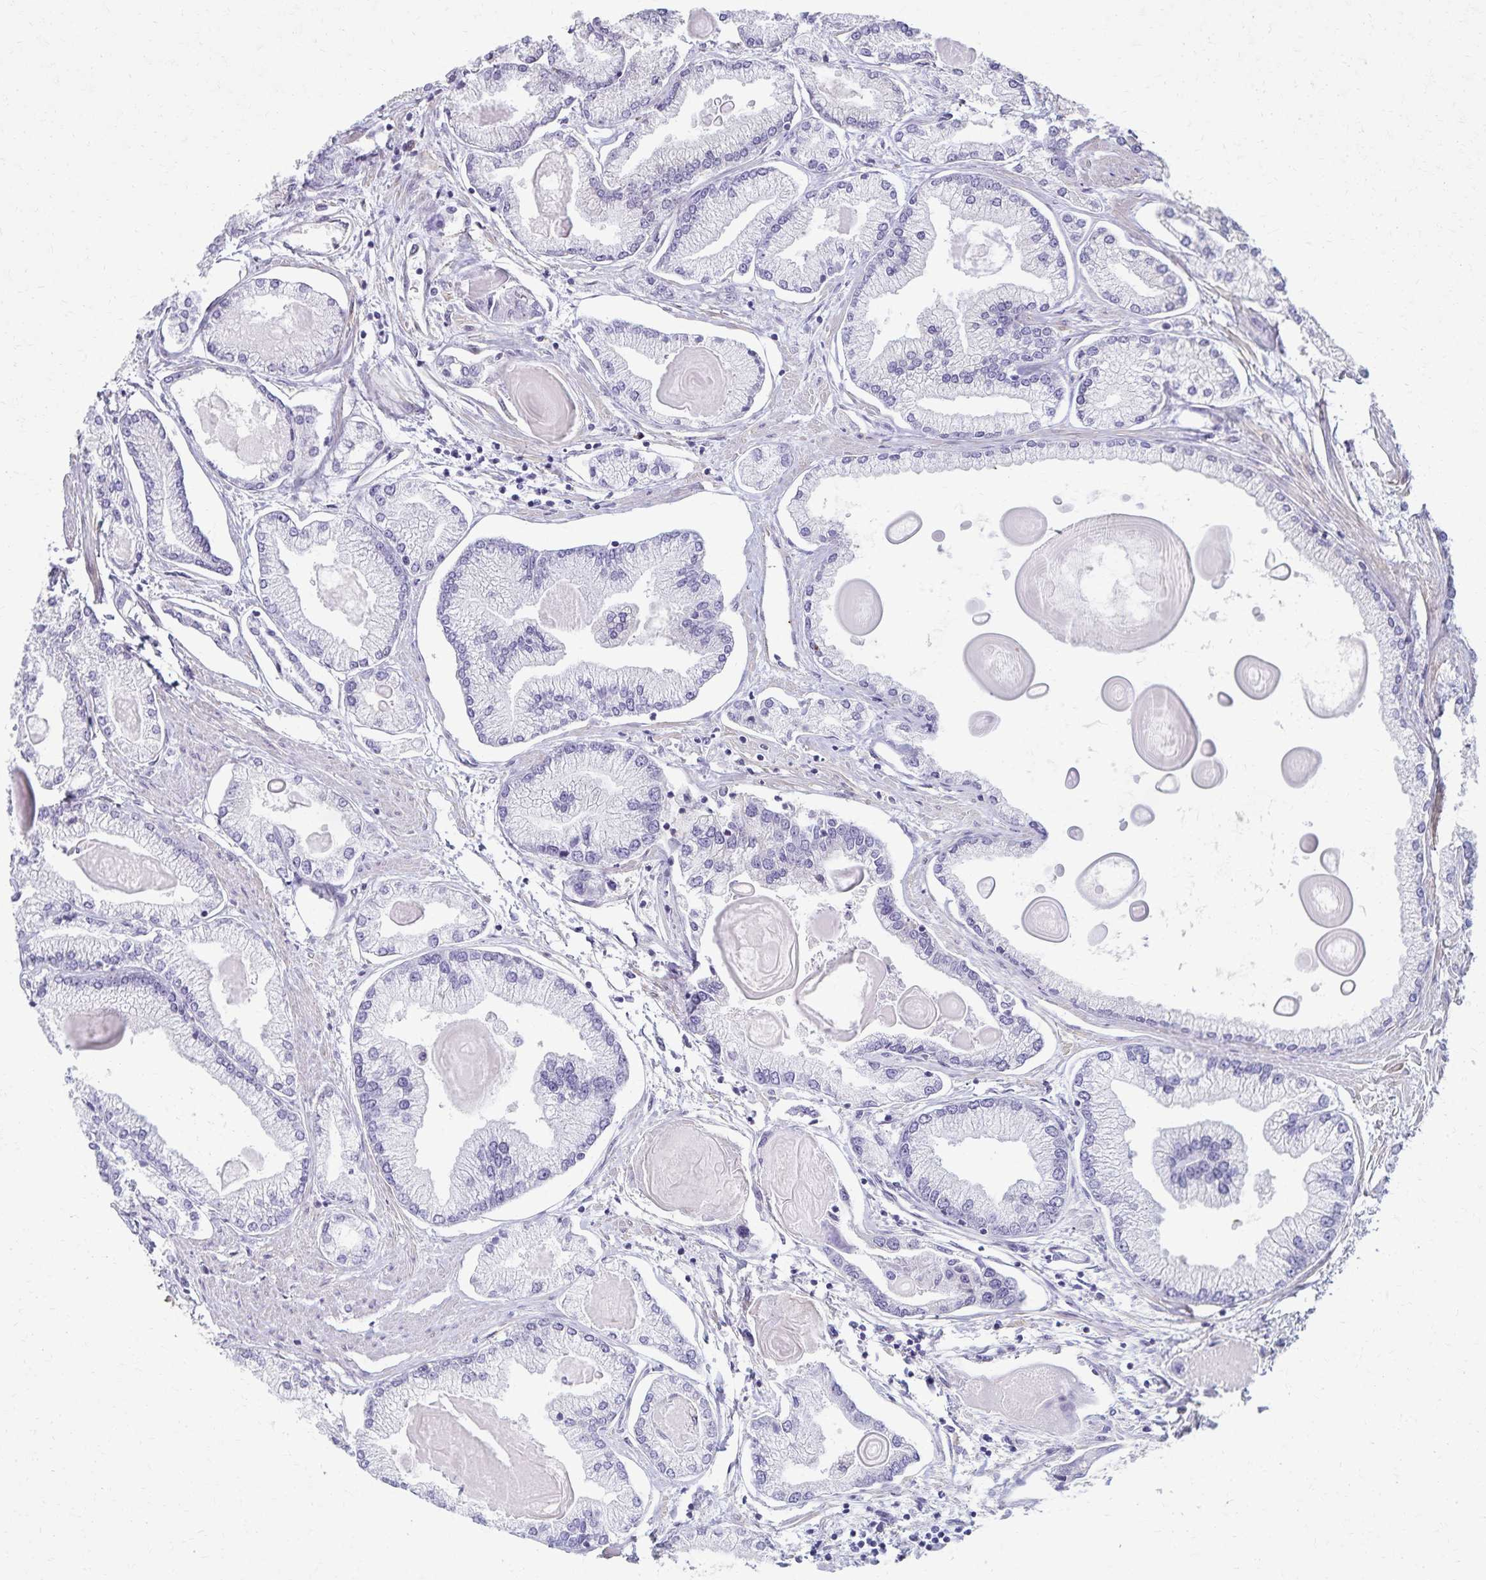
{"staining": {"intensity": "negative", "quantity": "none", "location": "none"}, "tissue": "prostate cancer", "cell_type": "Tumor cells", "image_type": "cancer", "snomed": [{"axis": "morphology", "description": "Adenocarcinoma, High grade"}, {"axis": "topography", "description": "Prostate"}], "caption": "This image is of prostate high-grade adenocarcinoma stained with immunohistochemistry (IHC) to label a protein in brown with the nuclei are counter-stained blue. There is no staining in tumor cells.", "gene": "KISS1", "patient": {"sex": "male", "age": 68}}